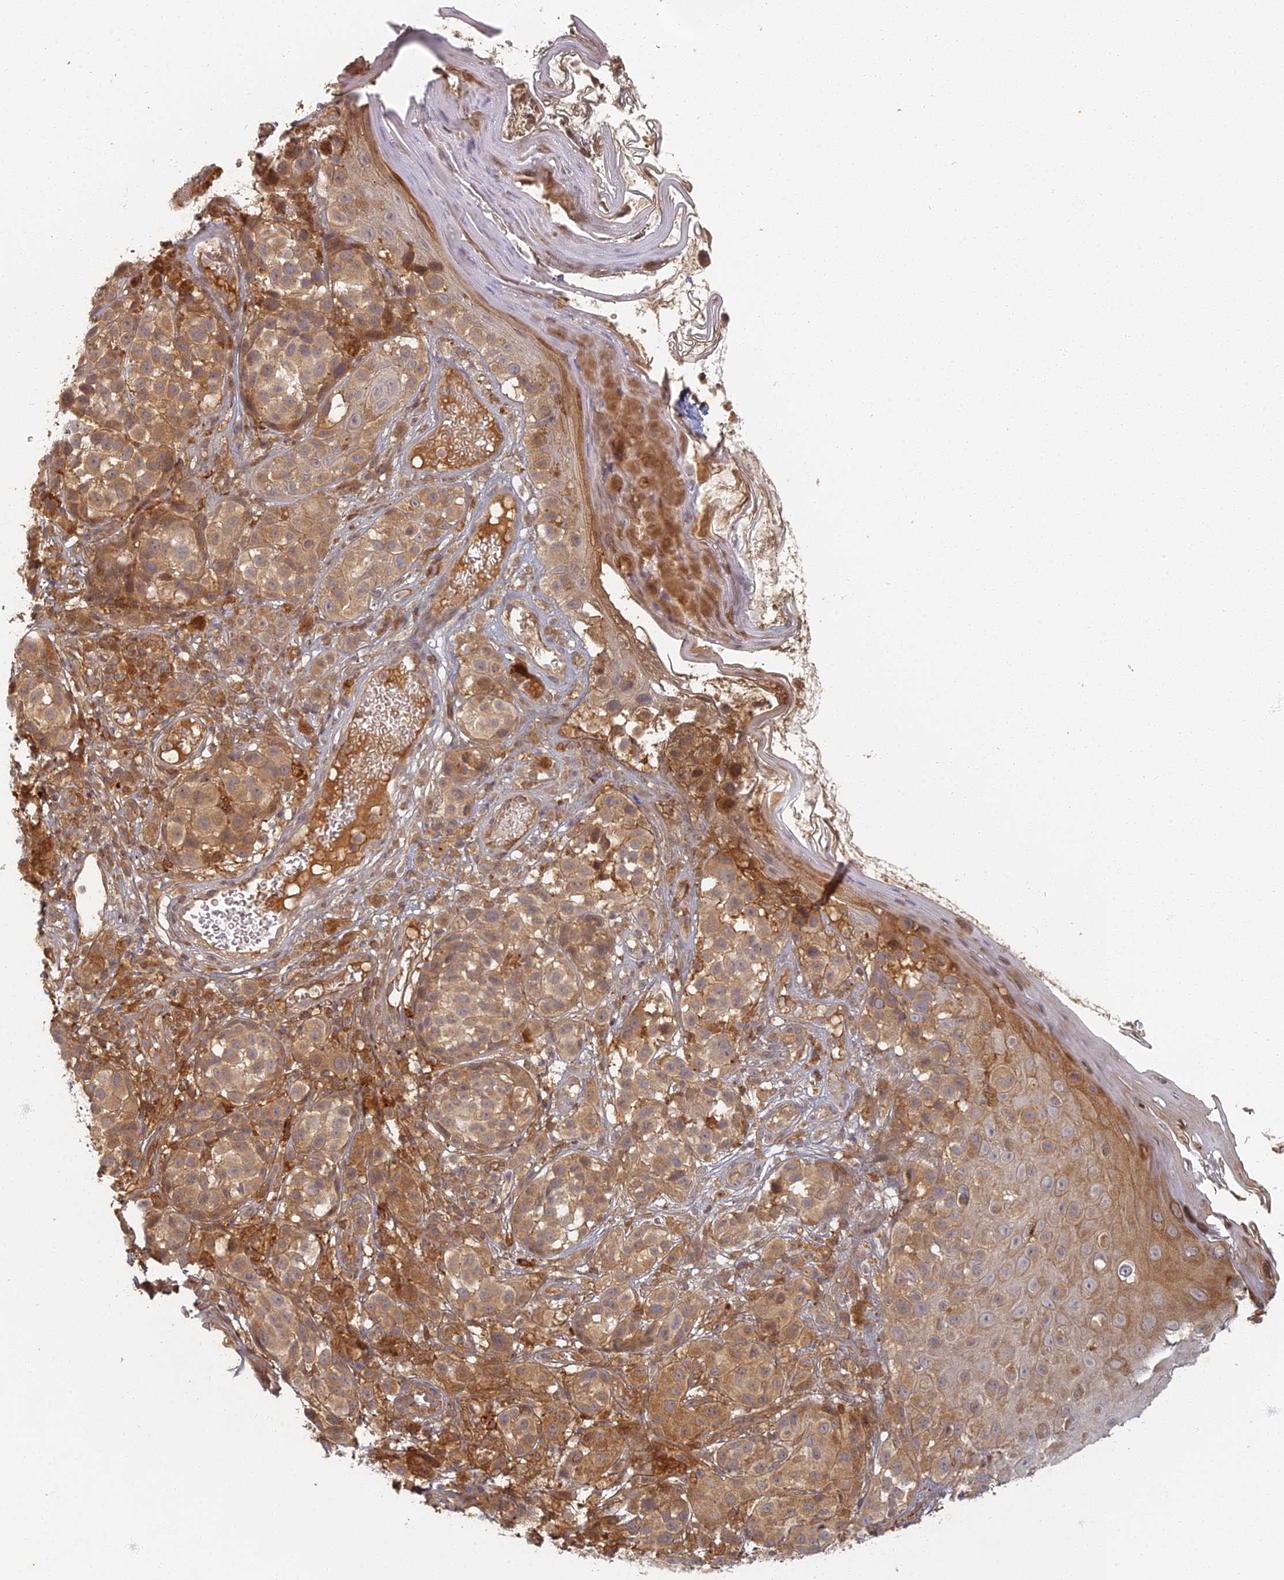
{"staining": {"intensity": "moderate", "quantity": ">75%", "location": "cytoplasmic/membranous"}, "tissue": "melanoma", "cell_type": "Tumor cells", "image_type": "cancer", "snomed": [{"axis": "morphology", "description": "Malignant melanoma, NOS"}, {"axis": "topography", "description": "Skin"}], "caption": "Melanoma tissue demonstrates moderate cytoplasmic/membranous staining in about >75% of tumor cells", "gene": "INO80D", "patient": {"sex": "male", "age": 38}}